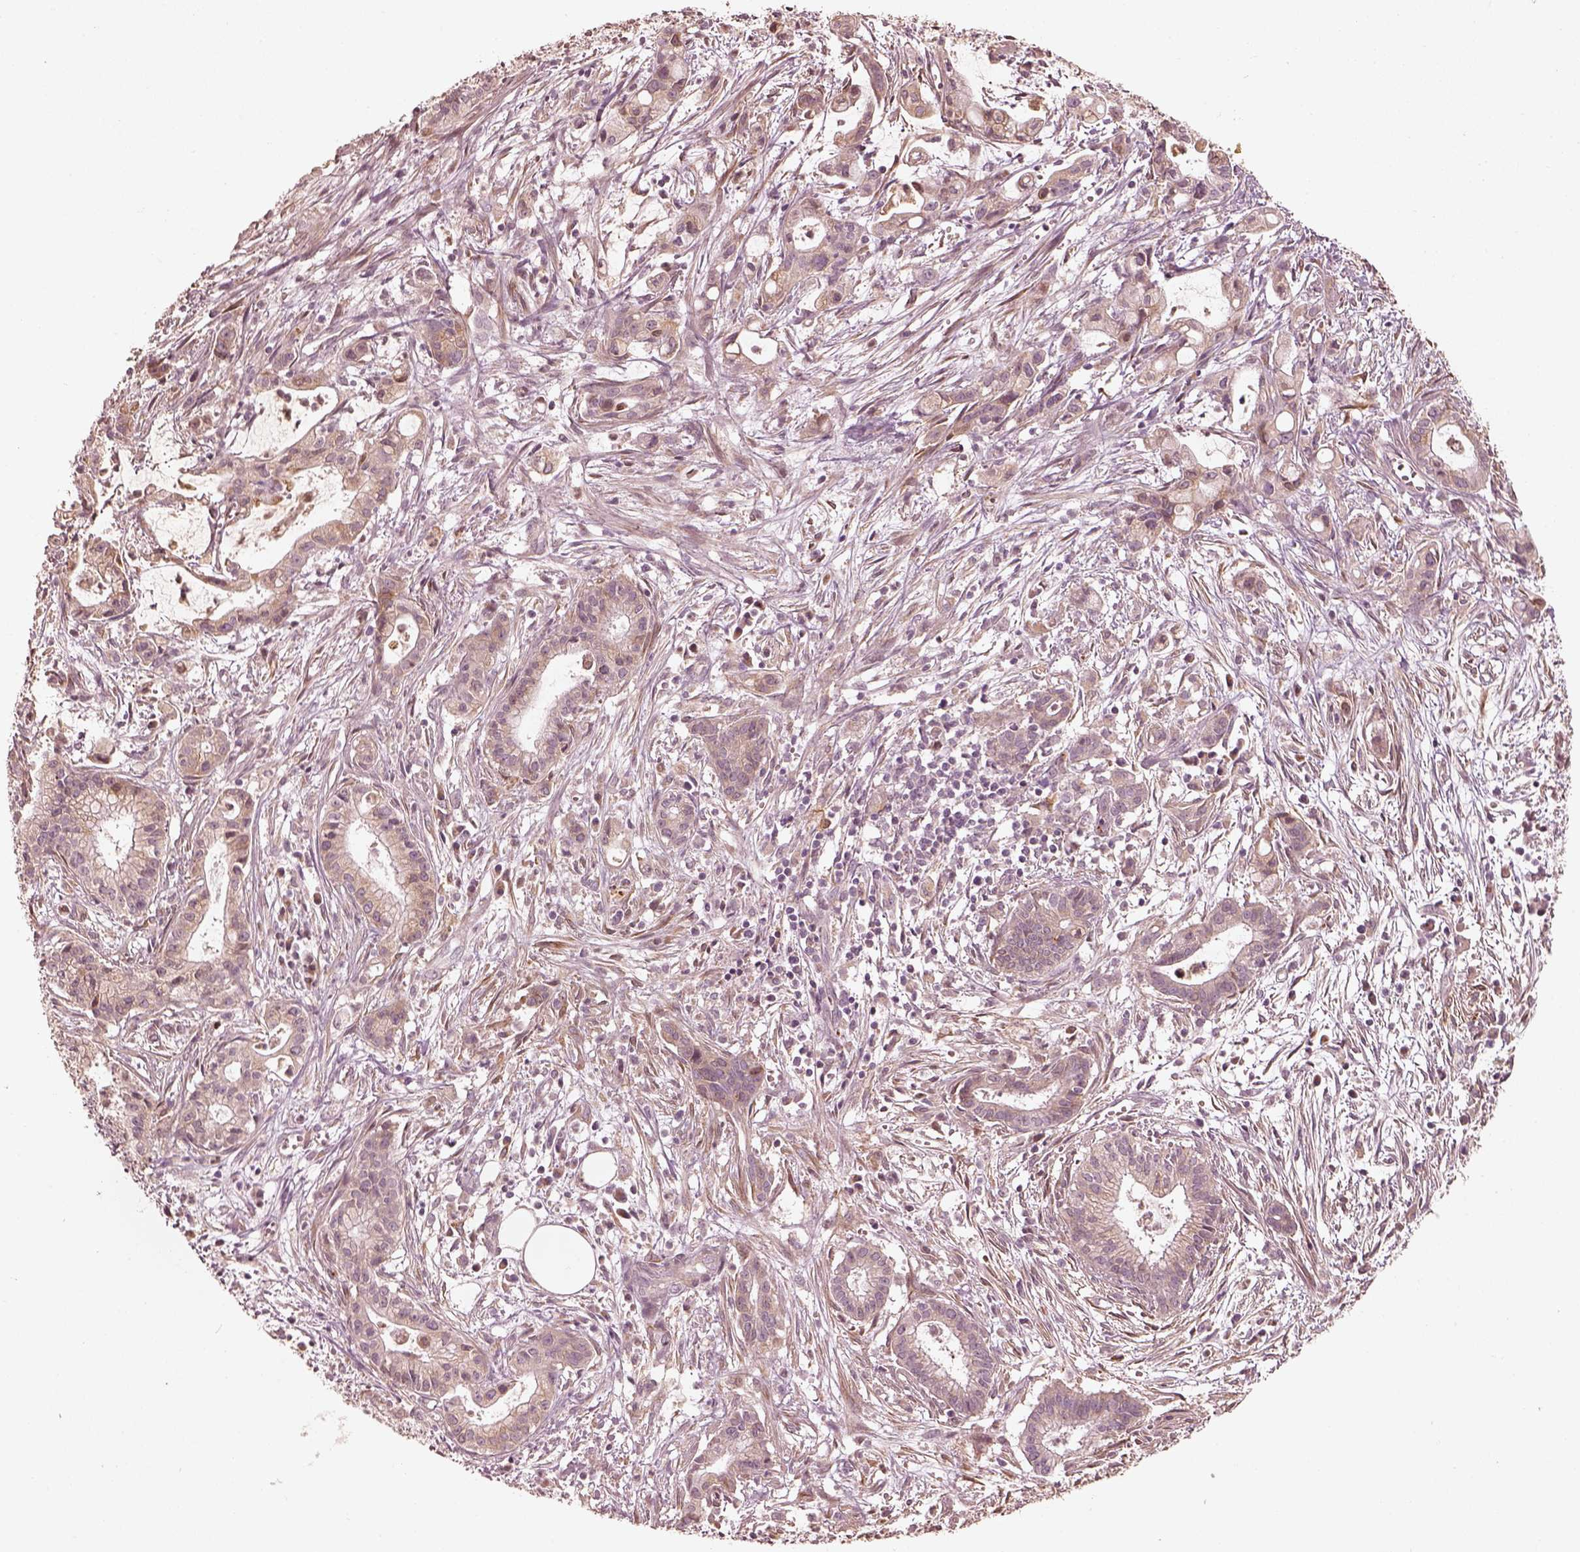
{"staining": {"intensity": "moderate", "quantity": "<25%", "location": "cytoplasmic/membranous"}, "tissue": "pancreatic cancer", "cell_type": "Tumor cells", "image_type": "cancer", "snomed": [{"axis": "morphology", "description": "Adenocarcinoma, NOS"}, {"axis": "topography", "description": "Pancreas"}], "caption": "Brown immunohistochemical staining in pancreatic adenocarcinoma demonstrates moderate cytoplasmic/membranous positivity in about <25% of tumor cells. Nuclei are stained in blue.", "gene": "WLS", "patient": {"sex": "male", "age": 48}}